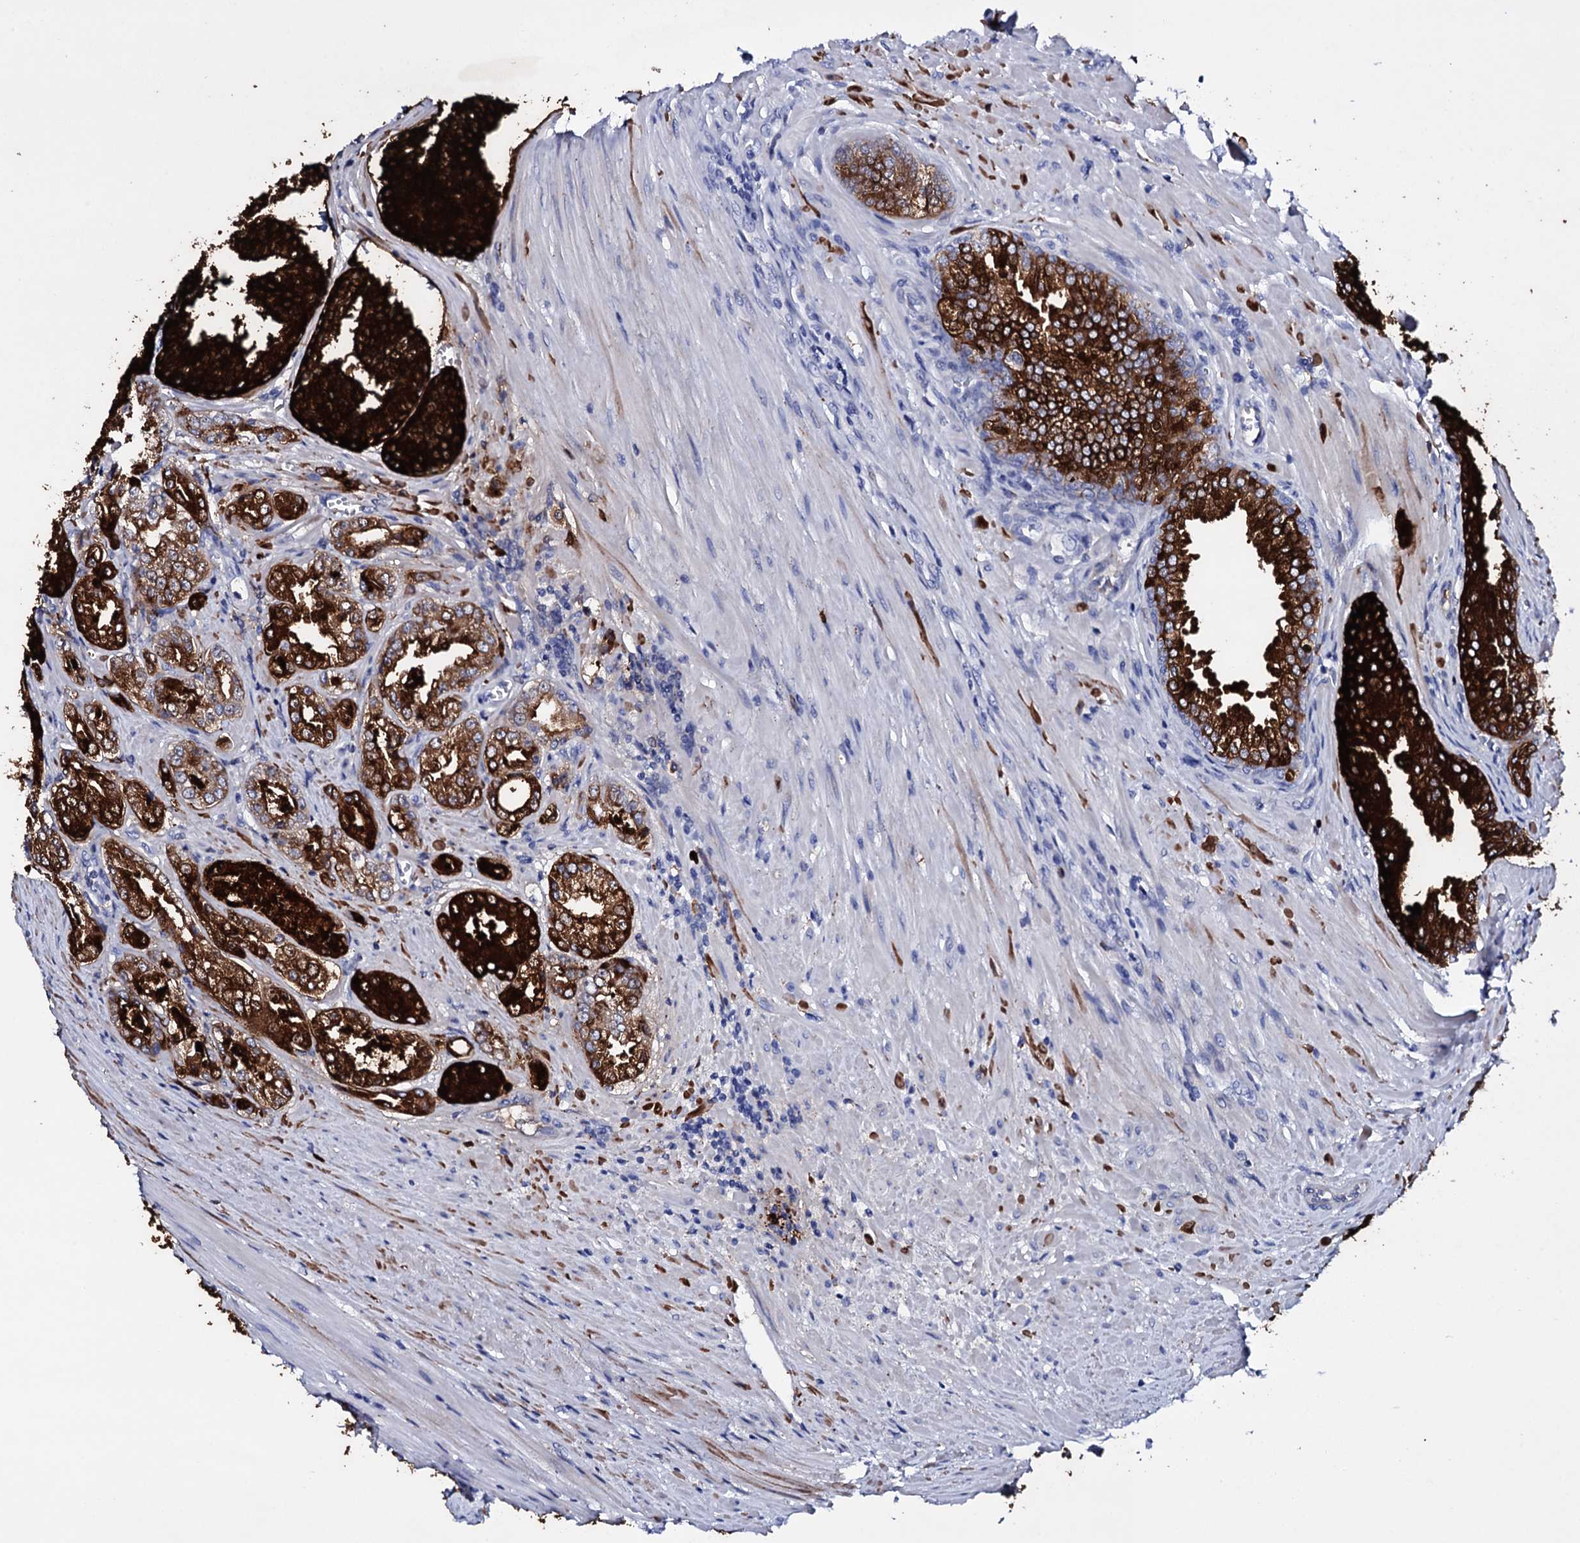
{"staining": {"intensity": "strong", "quantity": ">75%", "location": "cytoplasmic/membranous"}, "tissue": "prostate cancer", "cell_type": "Tumor cells", "image_type": "cancer", "snomed": [{"axis": "morphology", "description": "Adenocarcinoma, High grade"}, {"axis": "topography", "description": "Prostate"}], "caption": "A histopathology image showing strong cytoplasmic/membranous positivity in approximately >75% of tumor cells in prostate cancer (adenocarcinoma (high-grade)), as visualized by brown immunohistochemical staining.", "gene": "ITPRID2", "patient": {"sex": "male", "age": 72}}